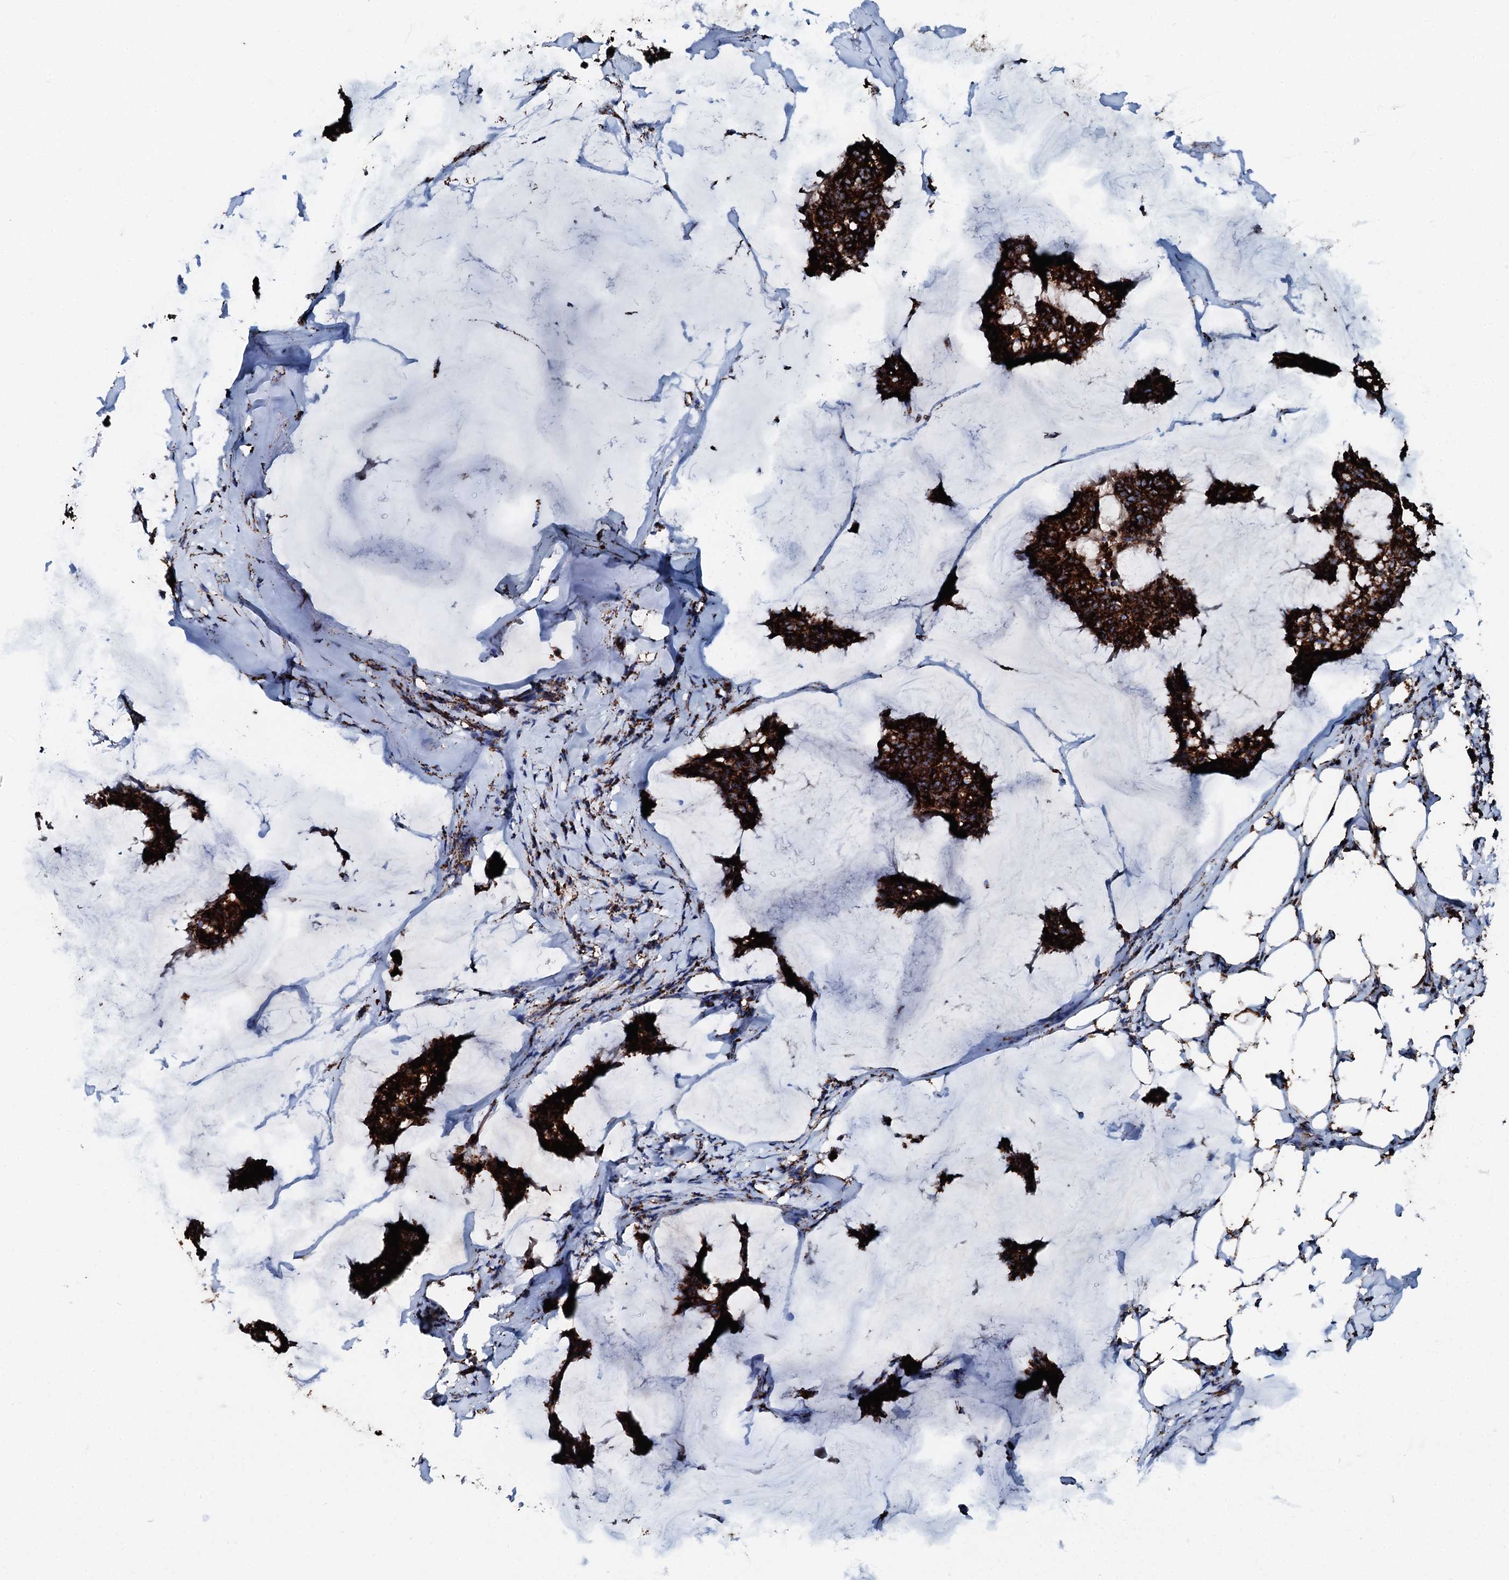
{"staining": {"intensity": "strong", "quantity": ">75%", "location": "cytoplasmic/membranous"}, "tissue": "breast cancer", "cell_type": "Tumor cells", "image_type": "cancer", "snomed": [{"axis": "morphology", "description": "Duct carcinoma"}, {"axis": "topography", "description": "Breast"}], "caption": "This is an image of immunohistochemistry staining of breast cancer (intraductal carcinoma), which shows strong positivity in the cytoplasmic/membranous of tumor cells.", "gene": "HADH", "patient": {"sex": "female", "age": 93}}